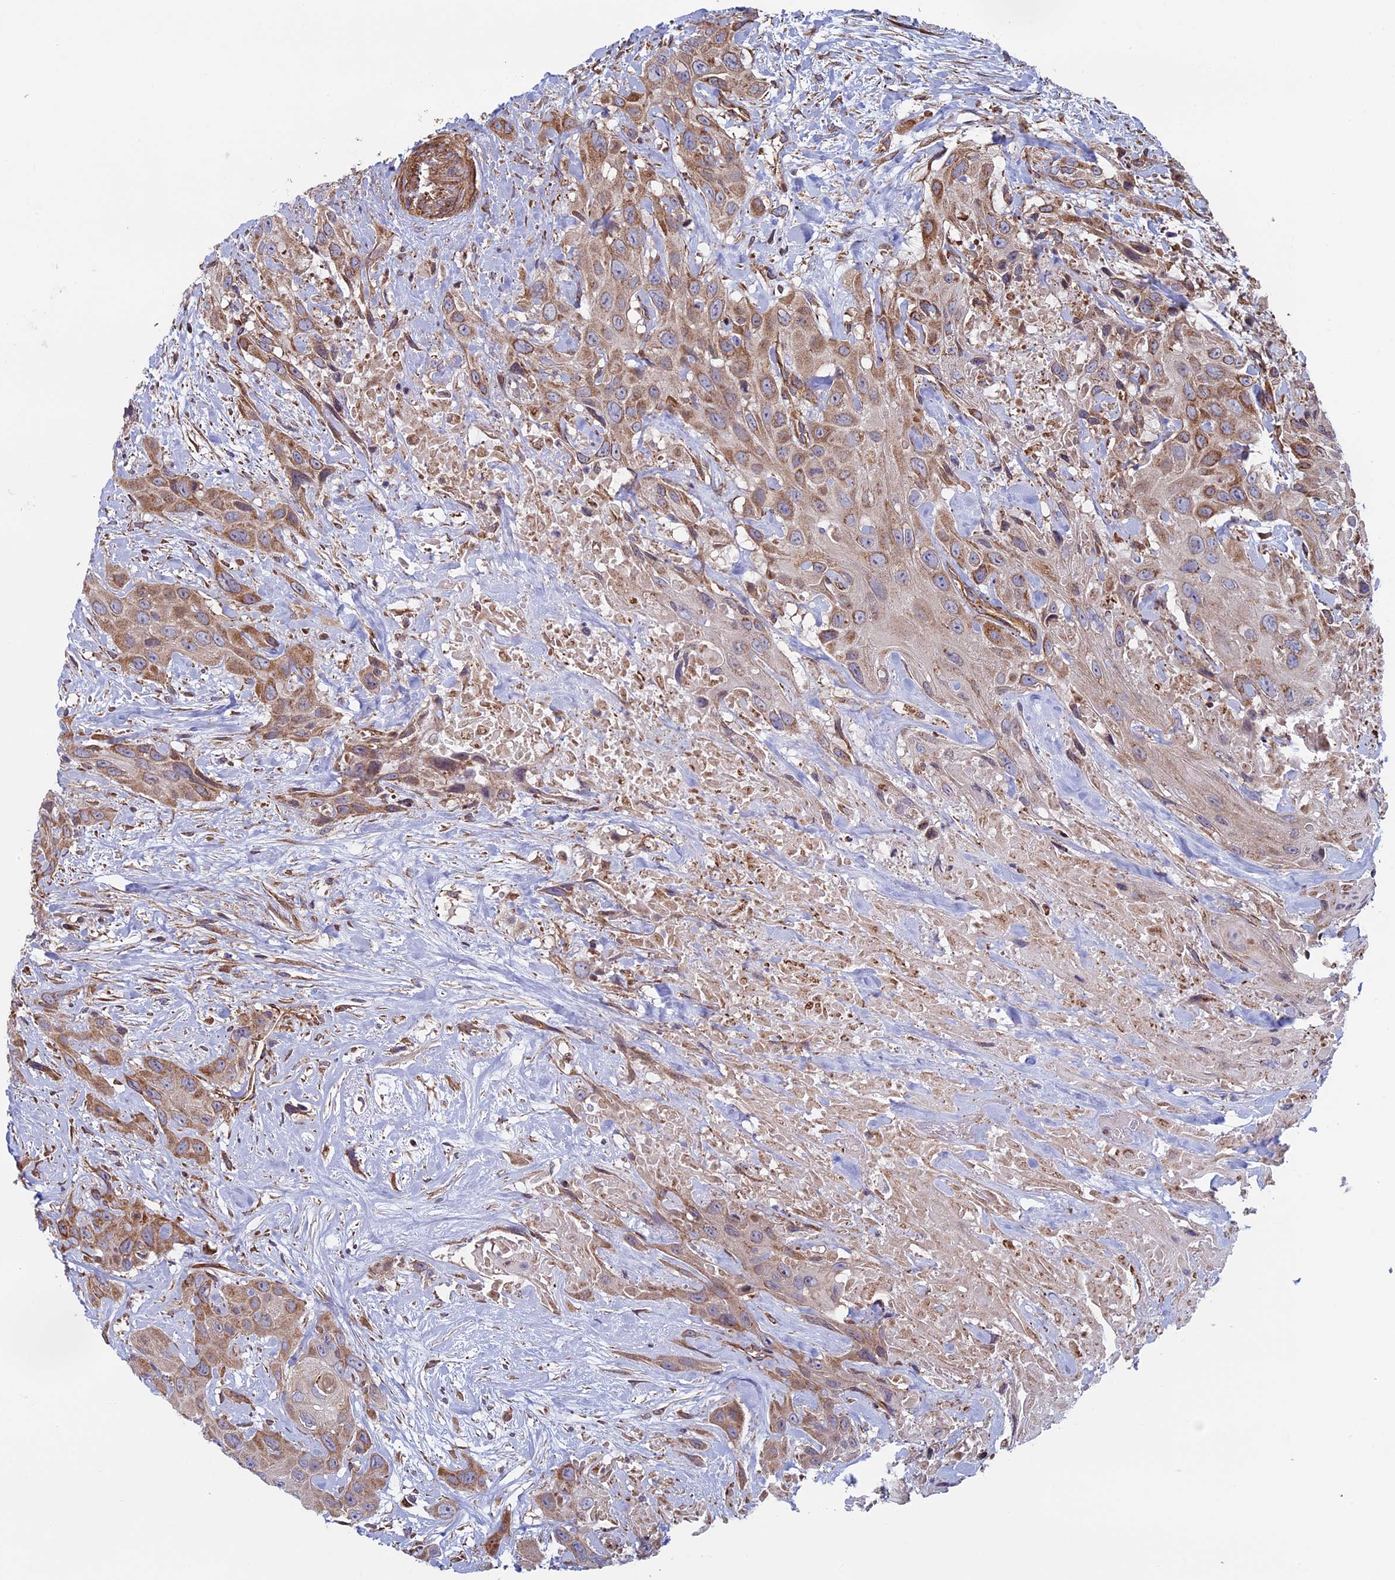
{"staining": {"intensity": "moderate", "quantity": ">75%", "location": "cytoplasmic/membranous"}, "tissue": "head and neck cancer", "cell_type": "Tumor cells", "image_type": "cancer", "snomed": [{"axis": "morphology", "description": "Squamous cell carcinoma, NOS"}, {"axis": "topography", "description": "Head-Neck"}], "caption": "An immunohistochemistry micrograph of neoplastic tissue is shown. Protein staining in brown shows moderate cytoplasmic/membranous positivity in head and neck squamous cell carcinoma within tumor cells.", "gene": "CCDC8", "patient": {"sex": "male", "age": 81}}